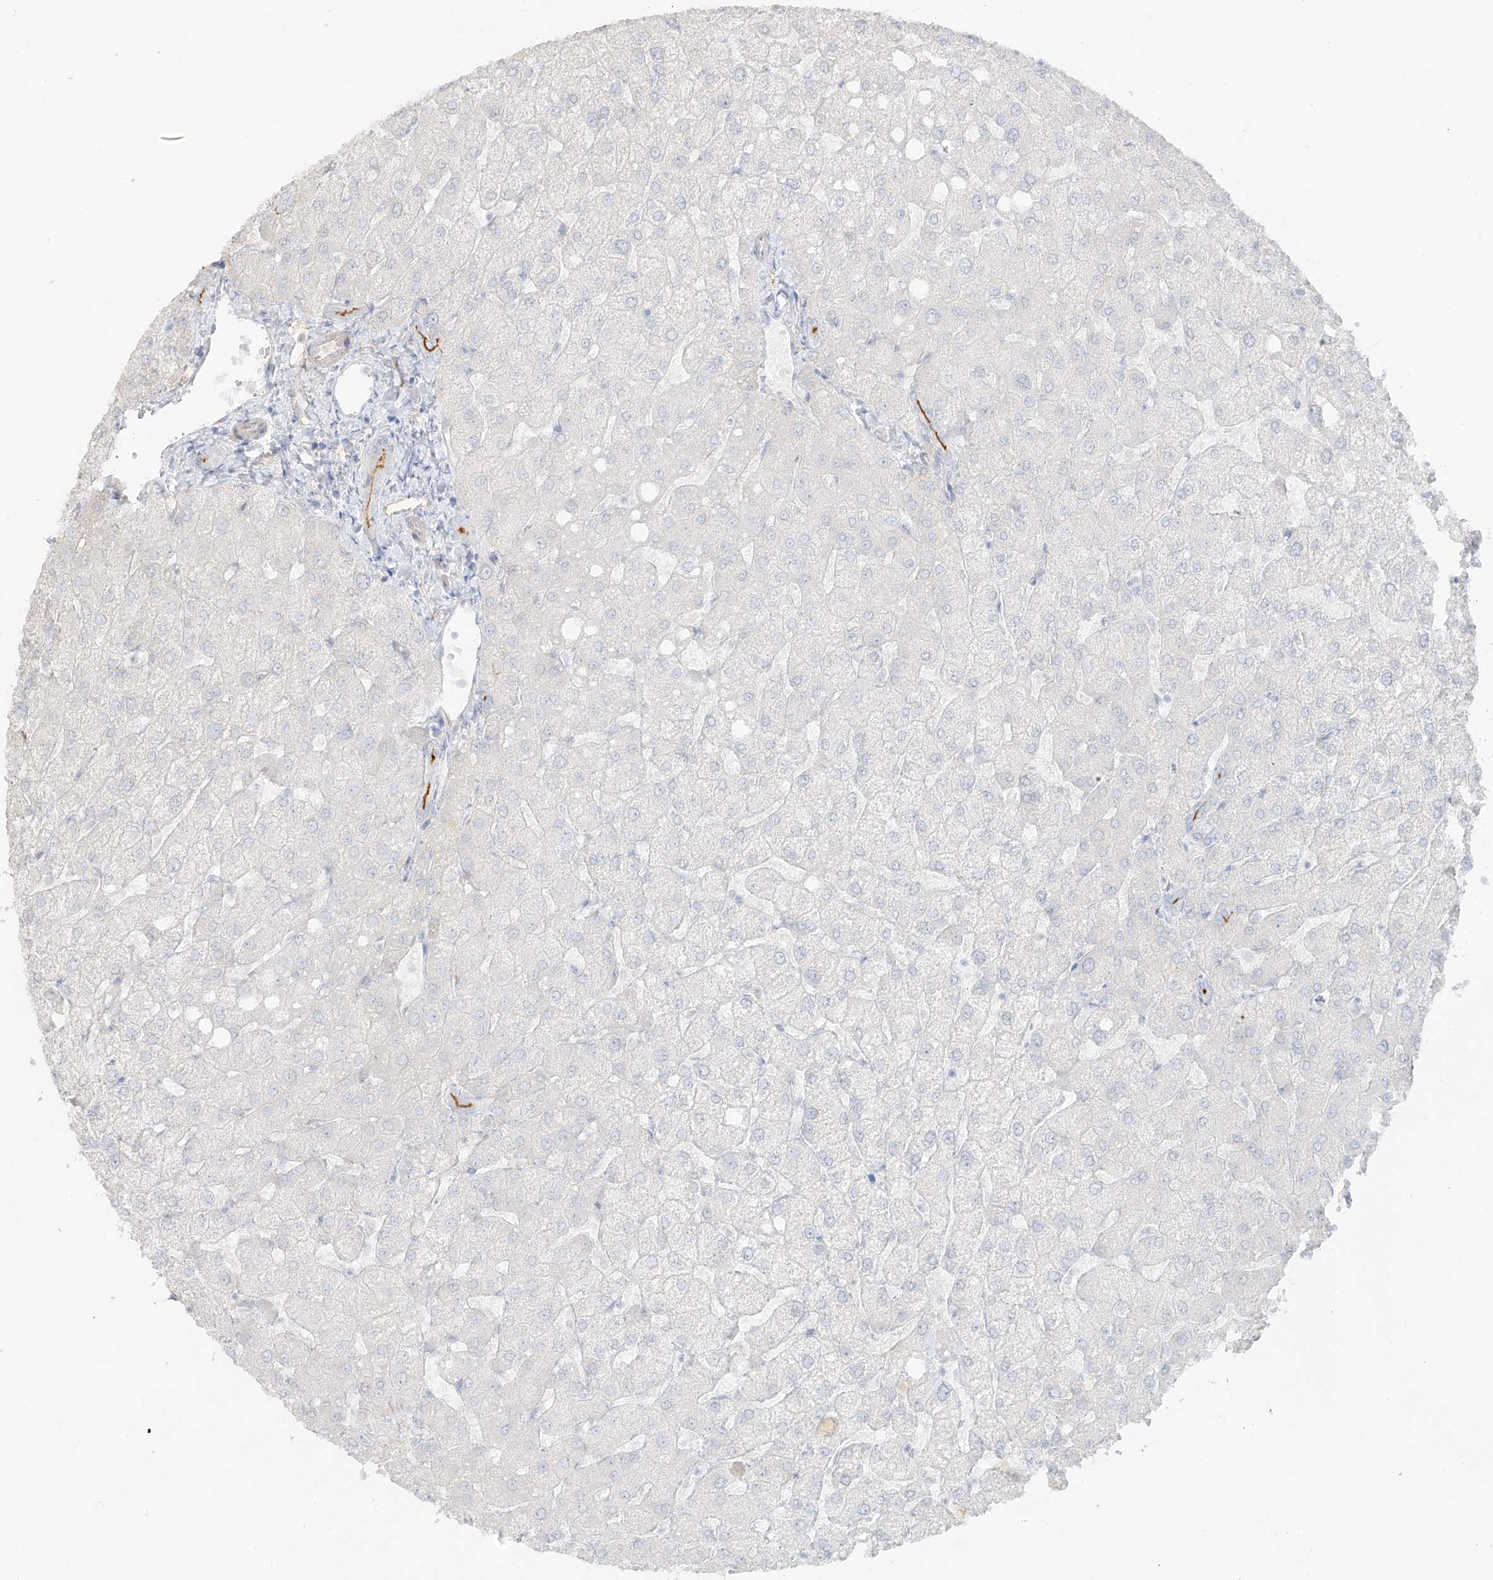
{"staining": {"intensity": "negative", "quantity": "none", "location": "none"}, "tissue": "liver", "cell_type": "Cholangiocytes", "image_type": "normal", "snomed": [{"axis": "morphology", "description": "Normal tissue, NOS"}, {"axis": "topography", "description": "Liver"}], "caption": "The histopathology image demonstrates no significant staining in cholangiocytes of liver. (Brightfield microscopy of DAB (3,3'-diaminobenzidine) IHC at high magnification).", "gene": "C11orf87", "patient": {"sex": "female", "age": 54}}